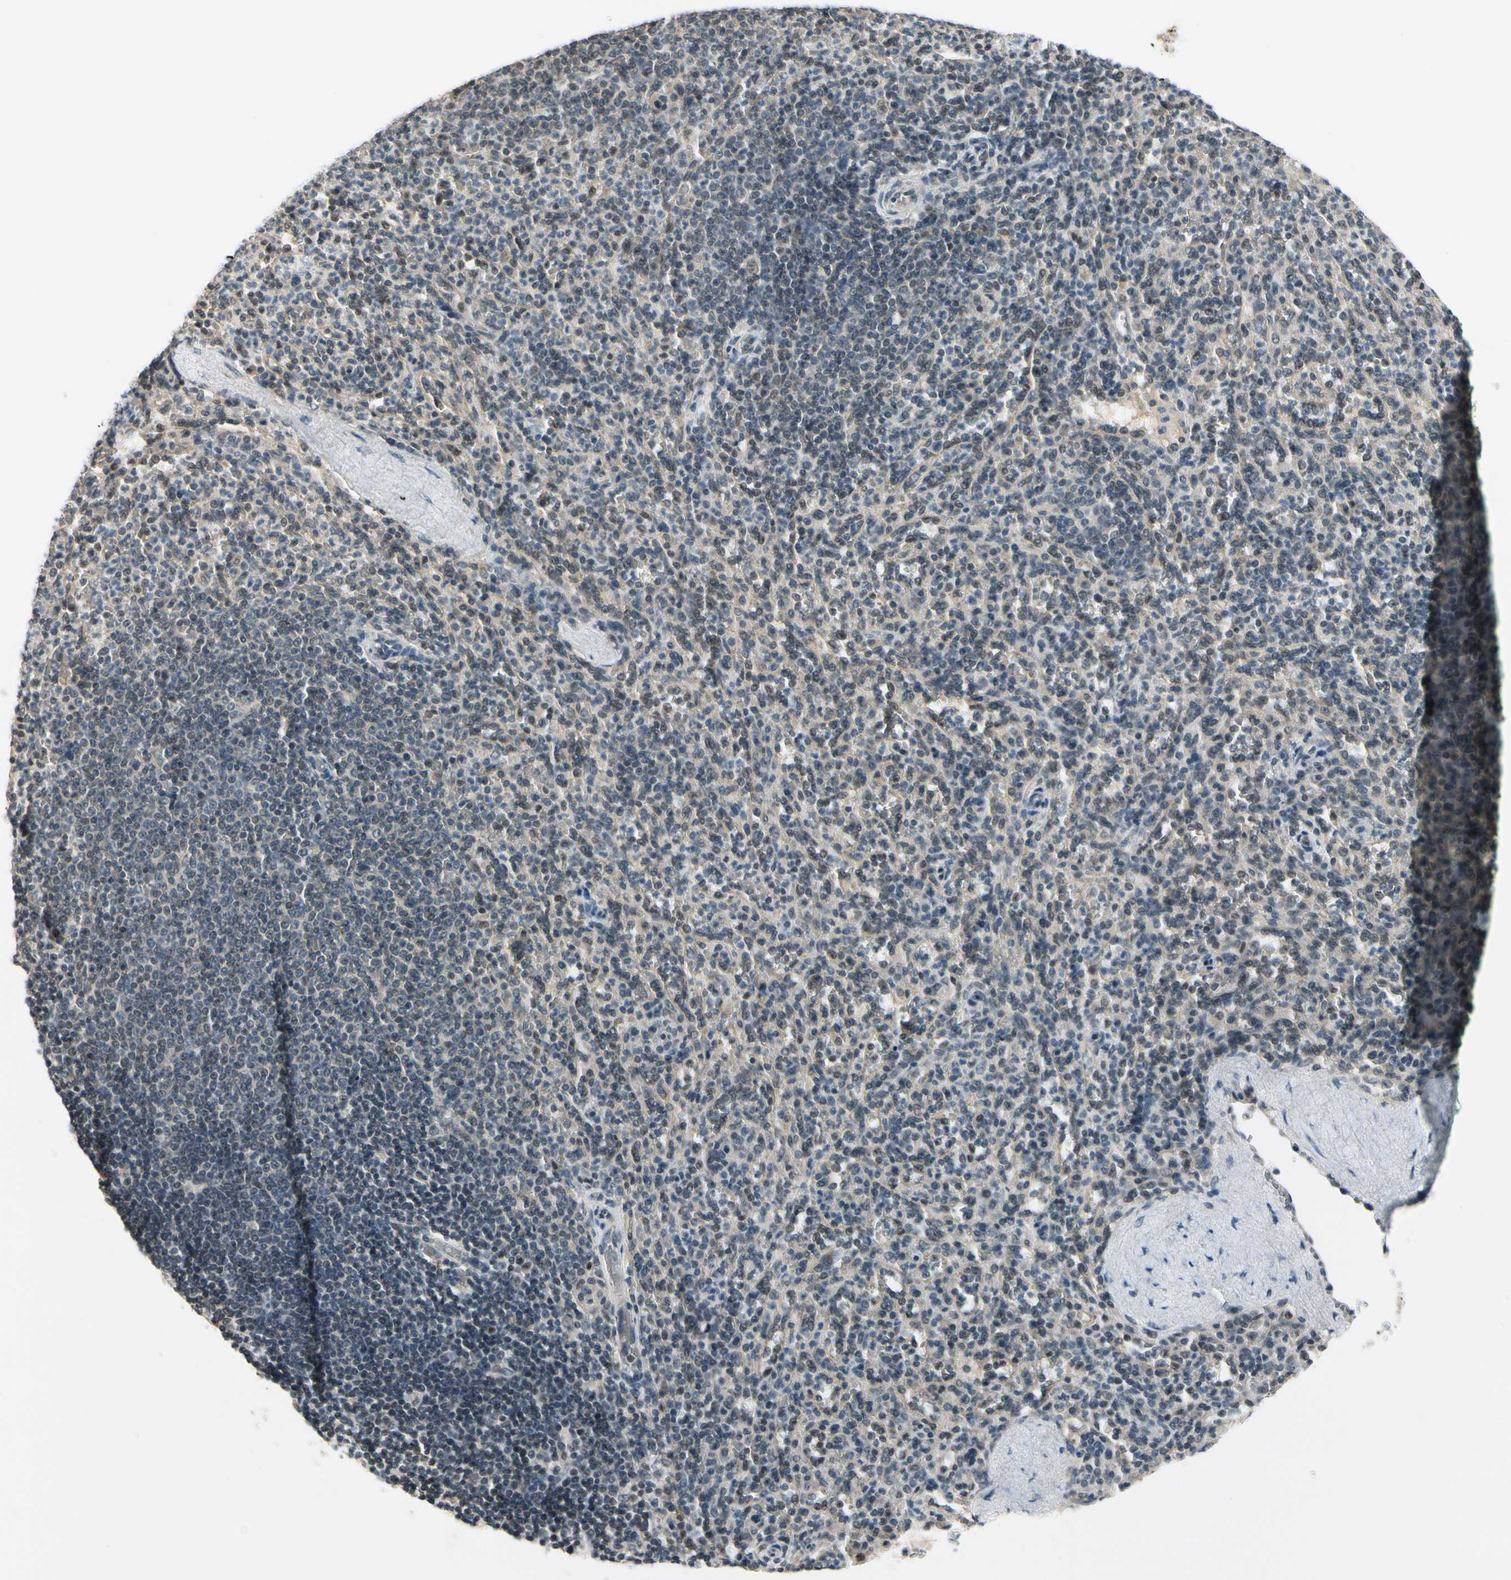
{"staining": {"intensity": "weak", "quantity": "<25%", "location": "nuclear"}, "tissue": "spleen", "cell_type": "Cells in red pulp", "image_type": "normal", "snomed": [{"axis": "morphology", "description": "Normal tissue, NOS"}, {"axis": "topography", "description": "Spleen"}], "caption": "This is an immunohistochemistry image of benign human spleen. There is no staining in cells in red pulp.", "gene": "TAF12", "patient": {"sex": "male", "age": 36}}